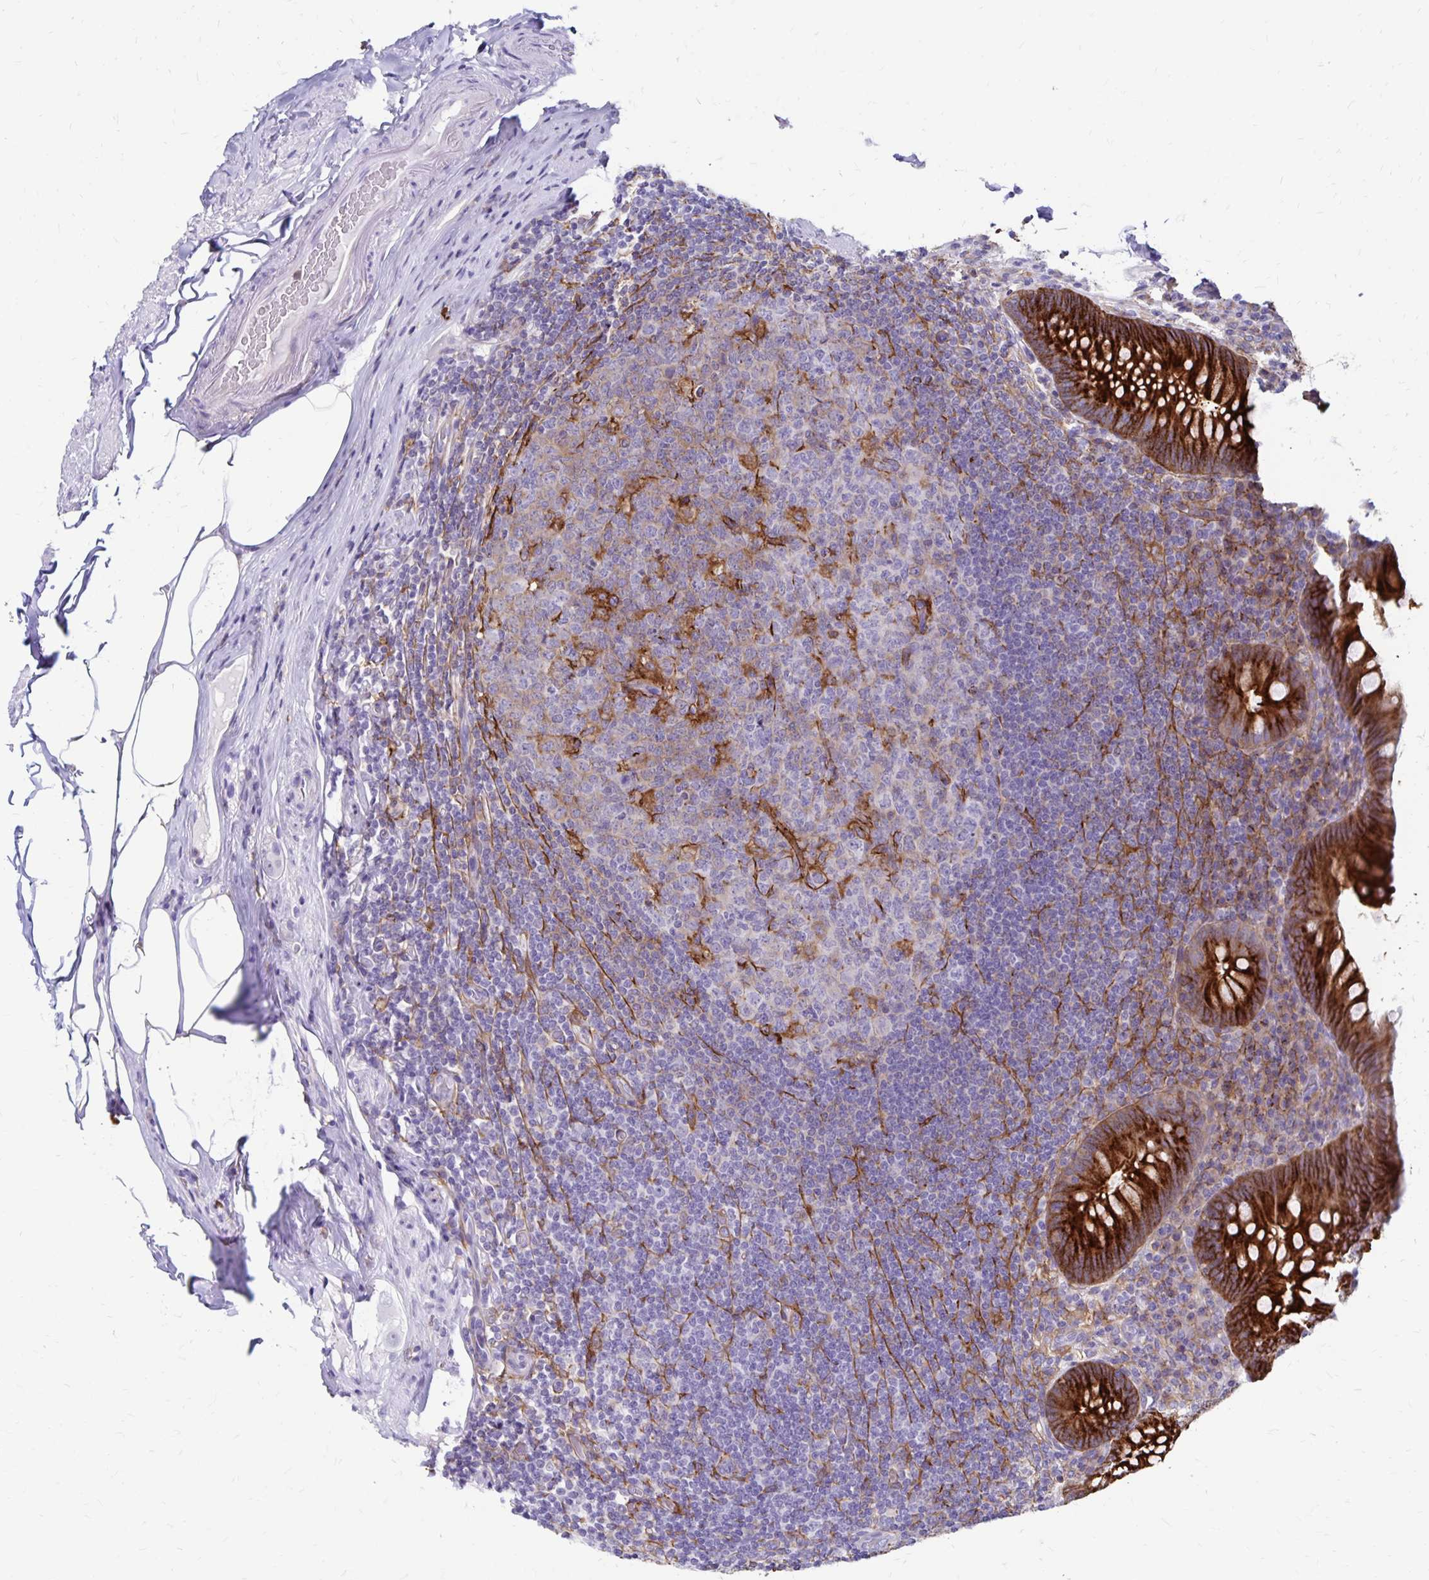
{"staining": {"intensity": "strong", "quantity": ">75%", "location": "cytoplasmic/membranous"}, "tissue": "appendix", "cell_type": "Glandular cells", "image_type": "normal", "snomed": [{"axis": "morphology", "description": "Normal tissue, NOS"}, {"axis": "topography", "description": "Appendix"}], "caption": "Protein staining demonstrates strong cytoplasmic/membranous positivity in about >75% of glandular cells in benign appendix.", "gene": "TNS3", "patient": {"sex": "male", "age": 71}}